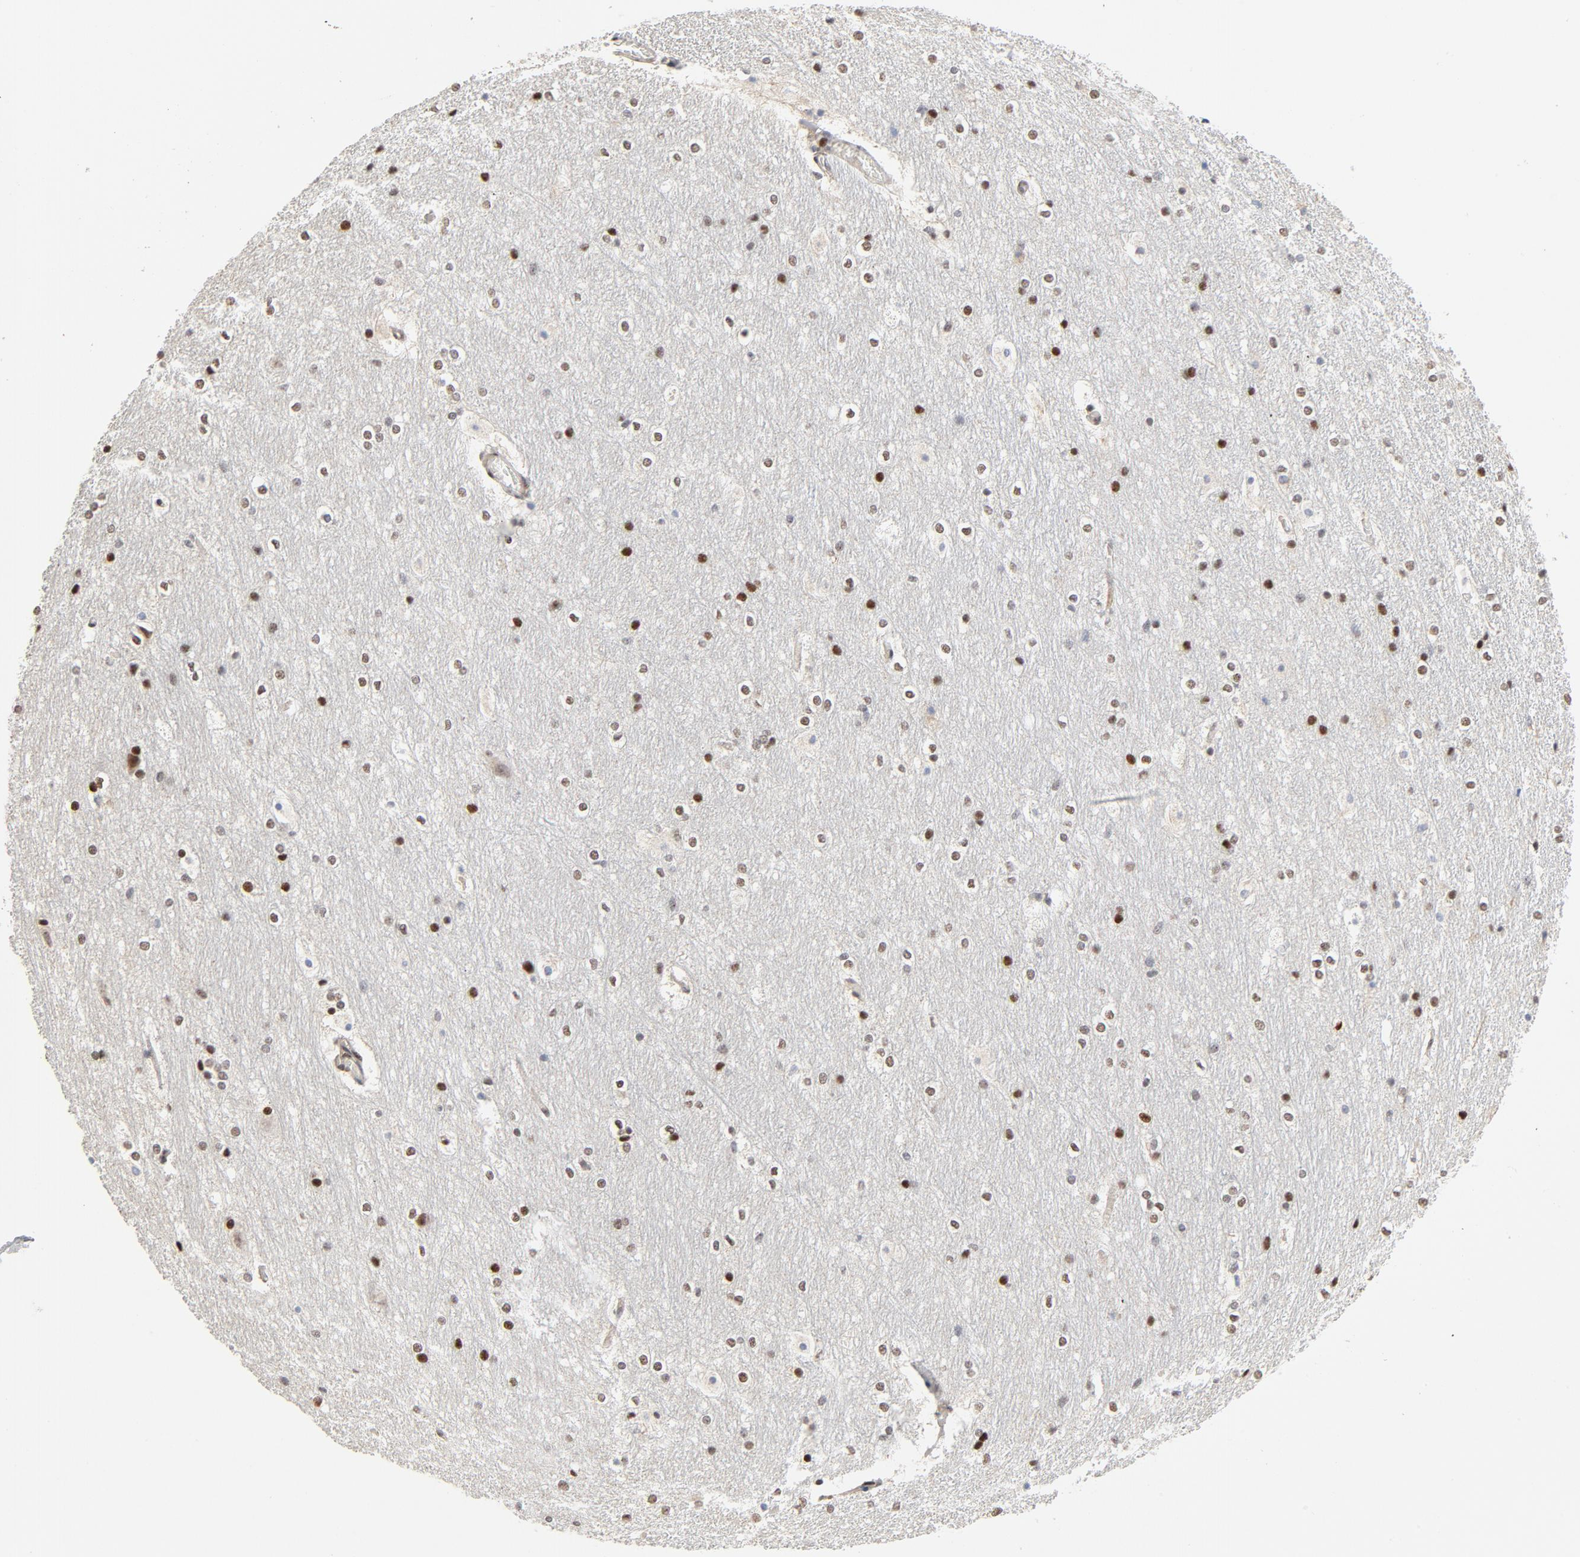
{"staining": {"intensity": "strong", "quantity": "25%-75%", "location": "nuclear"}, "tissue": "hippocampus", "cell_type": "Glial cells", "image_type": "normal", "snomed": [{"axis": "morphology", "description": "Normal tissue, NOS"}, {"axis": "topography", "description": "Hippocampus"}], "caption": "Immunohistochemical staining of unremarkable human hippocampus shows high levels of strong nuclear expression in about 25%-75% of glial cells.", "gene": "GTF2I", "patient": {"sex": "female", "age": 19}}